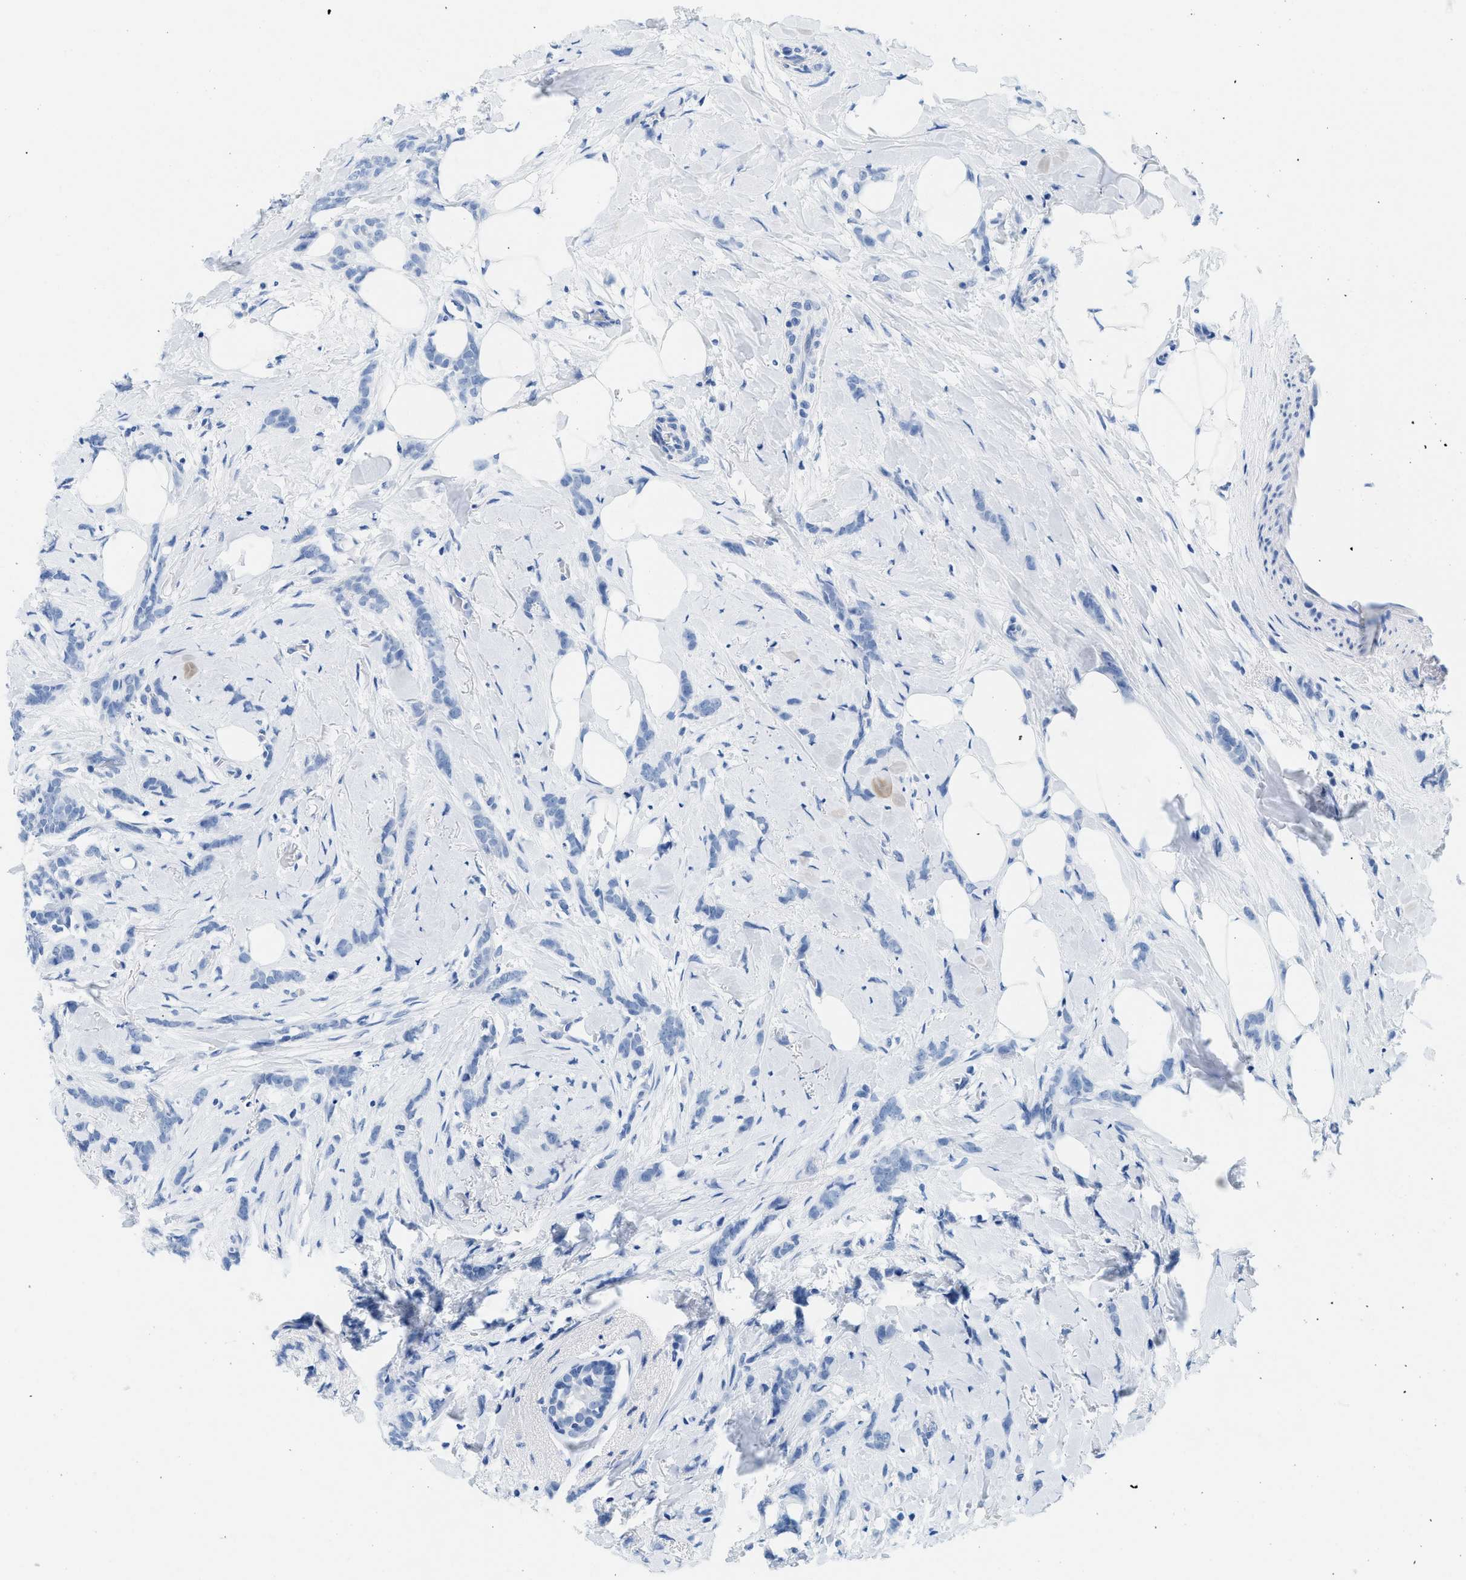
{"staining": {"intensity": "negative", "quantity": "none", "location": "none"}, "tissue": "breast cancer", "cell_type": "Tumor cells", "image_type": "cancer", "snomed": [{"axis": "morphology", "description": "Lobular carcinoma, in situ"}, {"axis": "morphology", "description": "Lobular carcinoma"}, {"axis": "topography", "description": "Breast"}], "caption": "Tumor cells are negative for brown protein staining in lobular carcinoma (breast).", "gene": "GSN", "patient": {"sex": "female", "age": 41}}